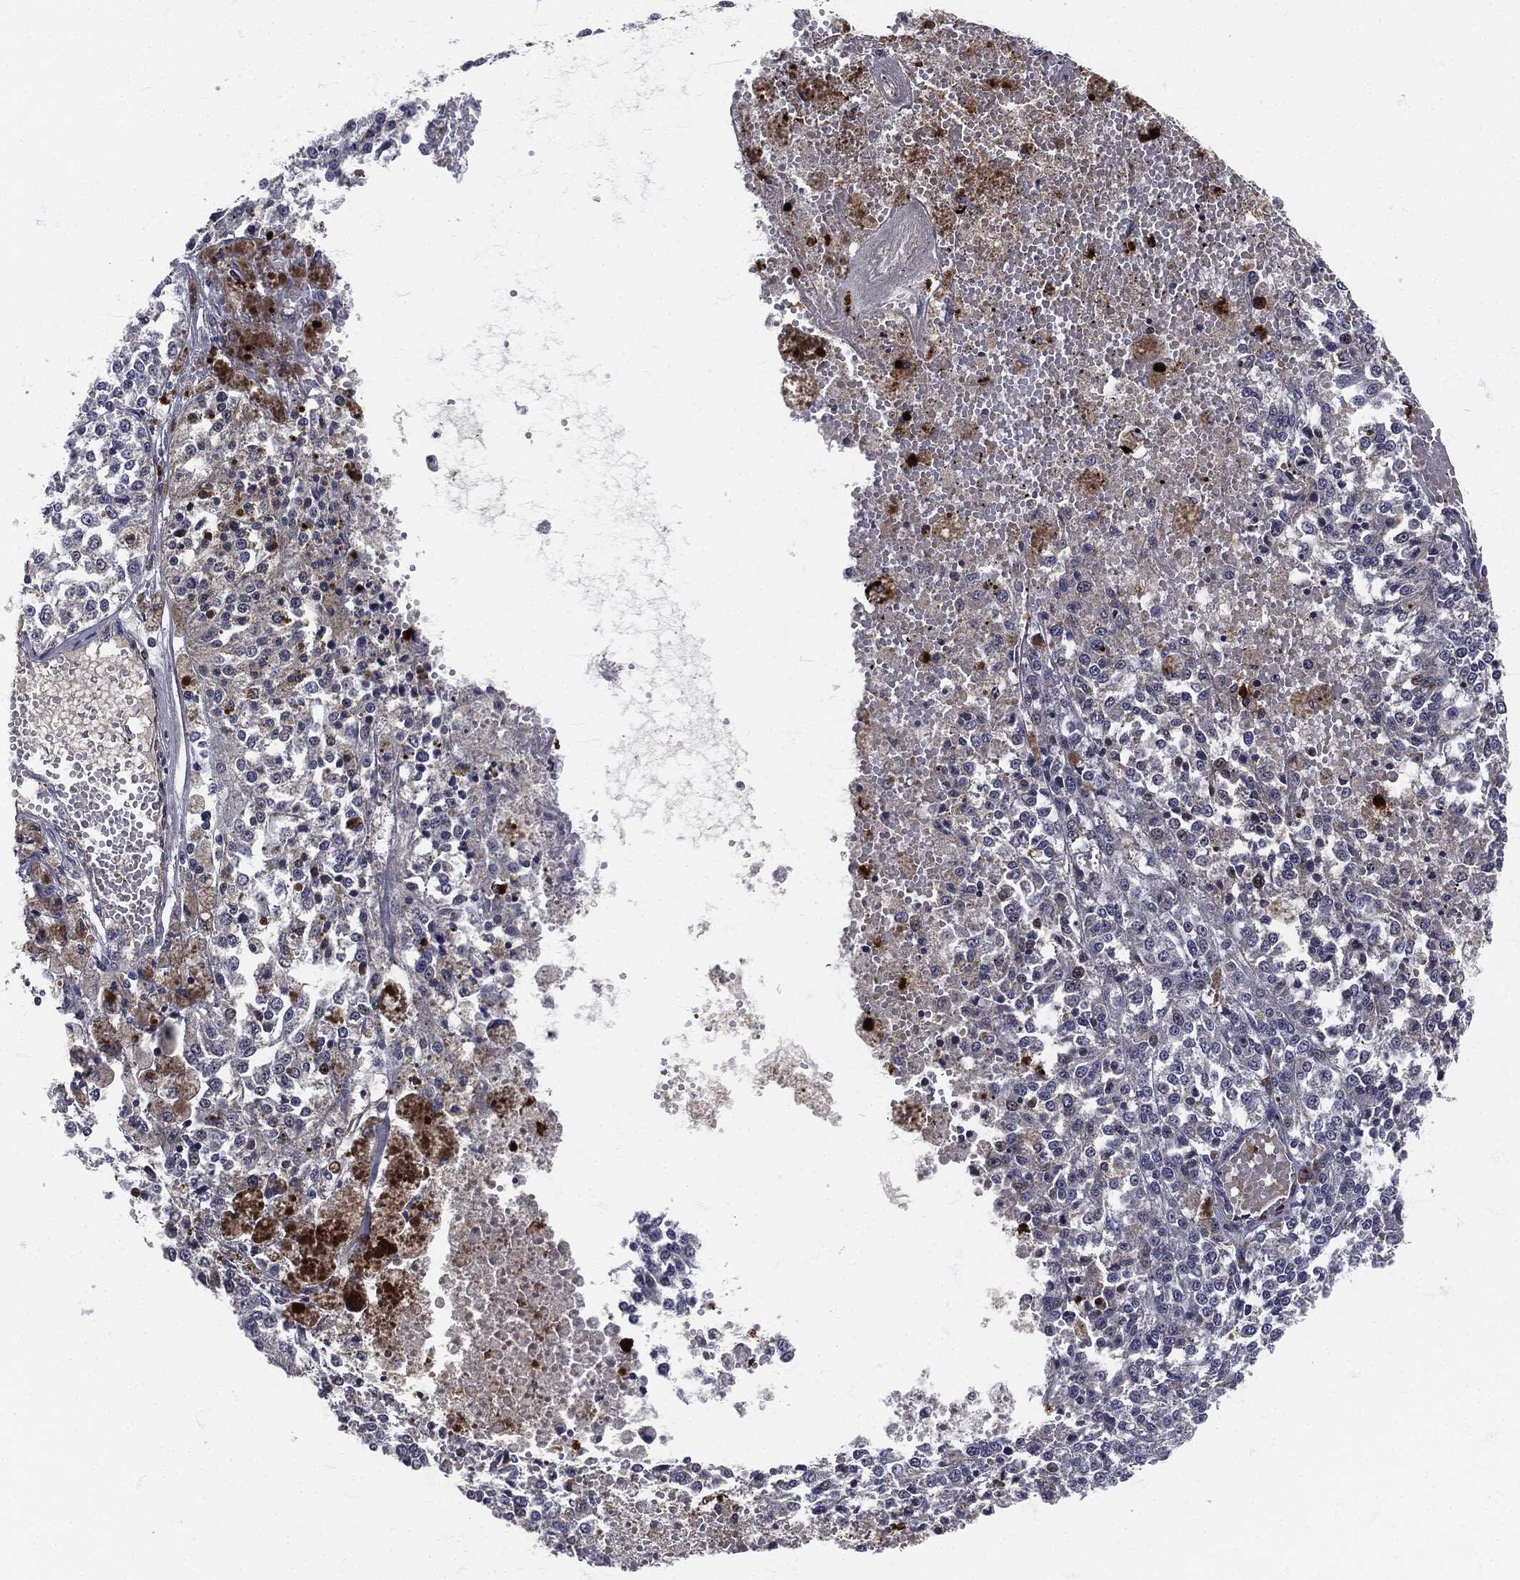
{"staining": {"intensity": "negative", "quantity": "none", "location": "none"}, "tissue": "melanoma", "cell_type": "Tumor cells", "image_type": "cancer", "snomed": [{"axis": "morphology", "description": "Malignant melanoma, Metastatic site"}, {"axis": "topography", "description": "Lymph node"}], "caption": "Tumor cells are negative for brown protein staining in melanoma.", "gene": "MPO", "patient": {"sex": "female", "age": 64}}